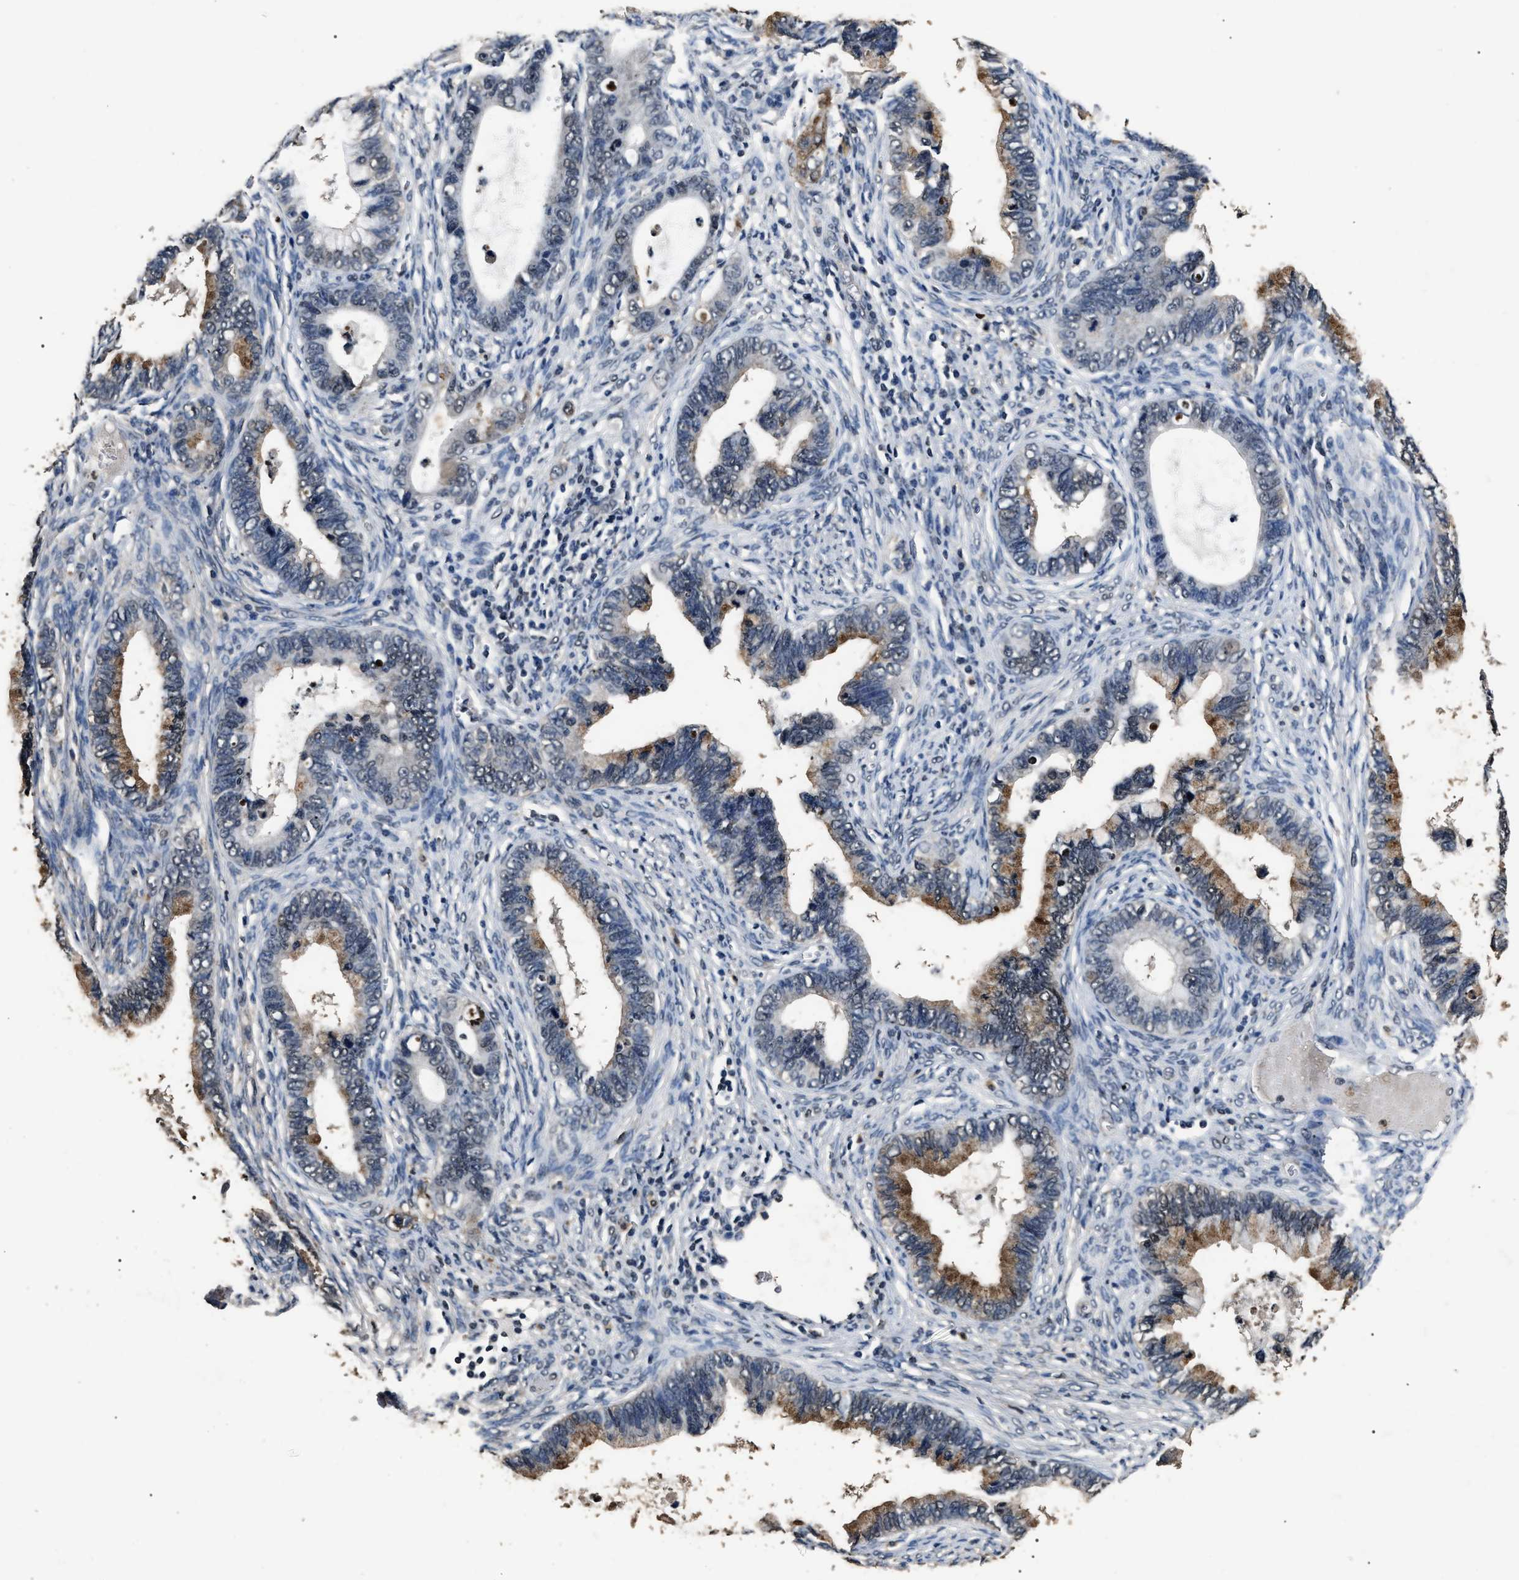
{"staining": {"intensity": "moderate", "quantity": "25%-75%", "location": "cytoplasmic/membranous"}, "tissue": "cervical cancer", "cell_type": "Tumor cells", "image_type": "cancer", "snomed": [{"axis": "morphology", "description": "Adenocarcinoma, NOS"}, {"axis": "topography", "description": "Cervix"}], "caption": "This is a histology image of IHC staining of adenocarcinoma (cervical), which shows moderate positivity in the cytoplasmic/membranous of tumor cells.", "gene": "ANP32E", "patient": {"sex": "female", "age": 44}}